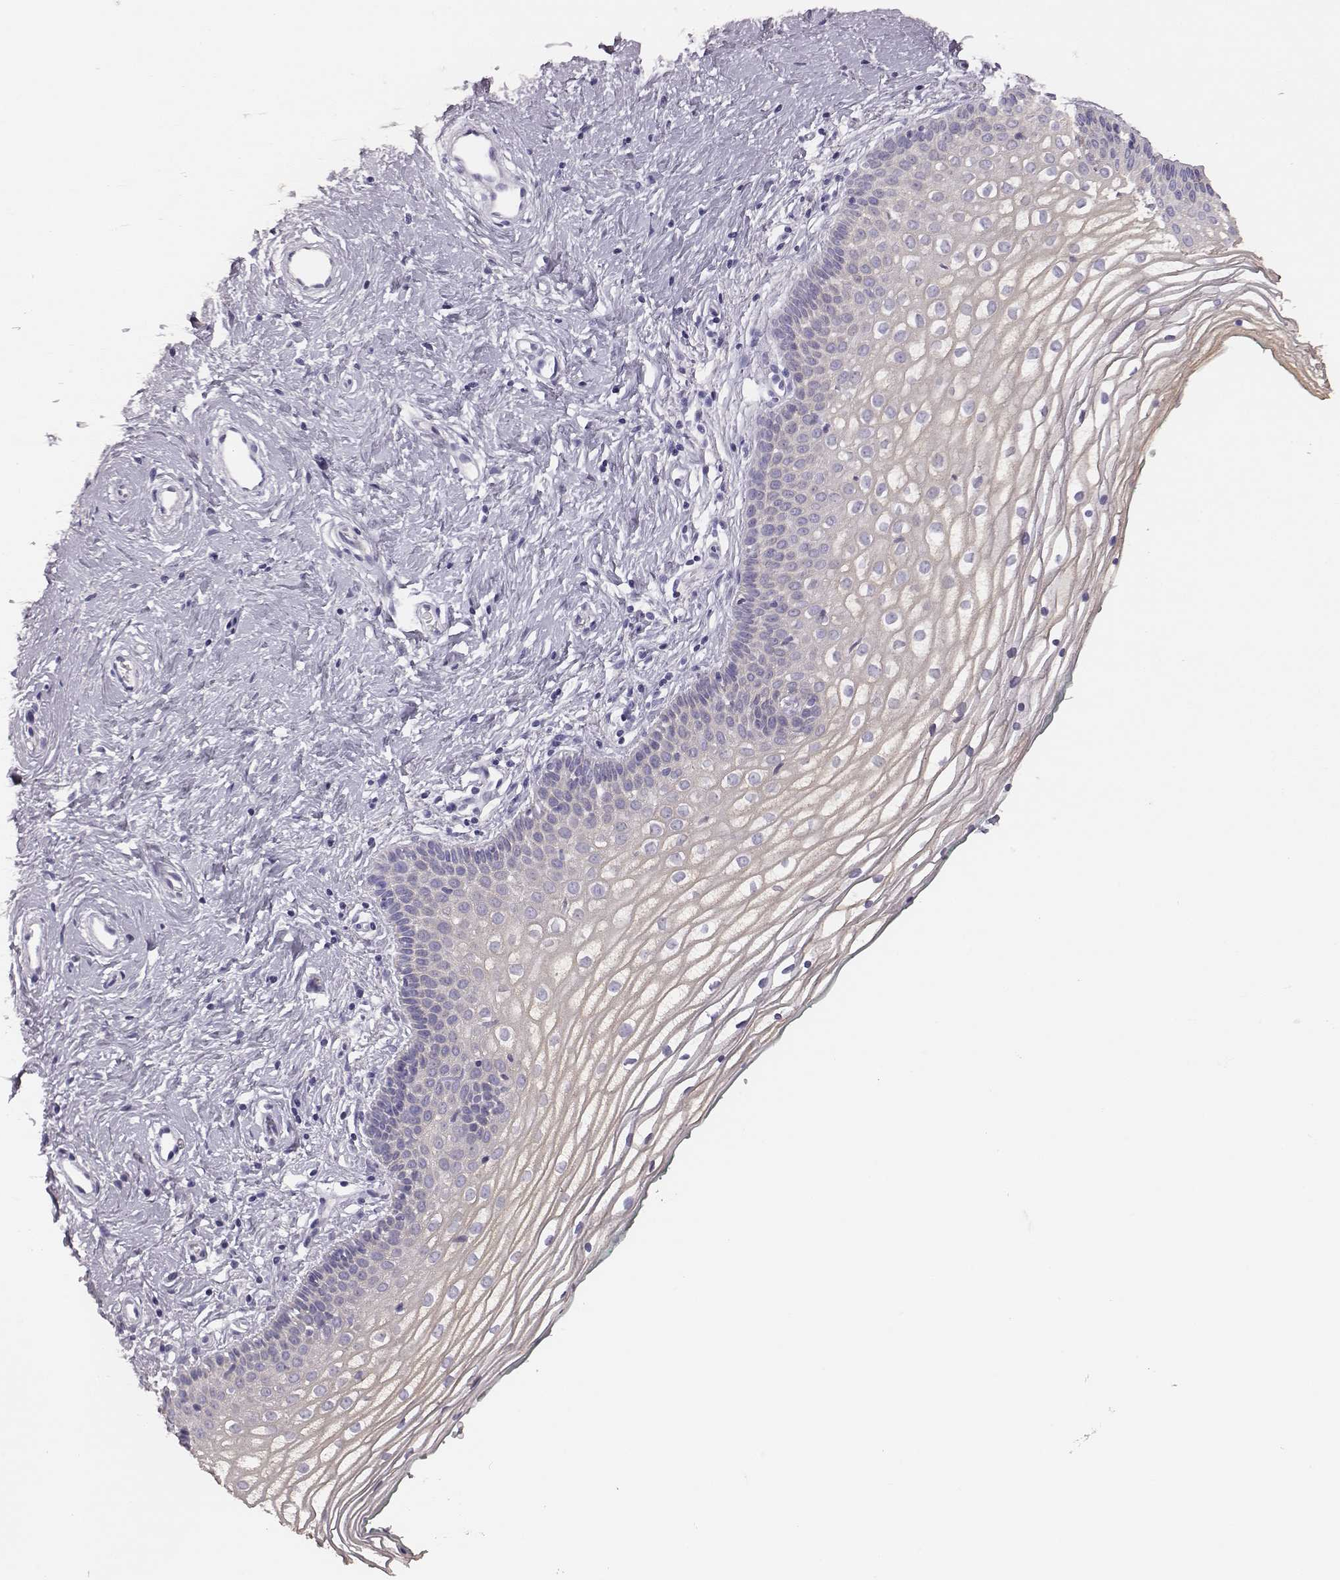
{"staining": {"intensity": "negative", "quantity": "none", "location": "none"}, "tissue": "vagina", "cell_type": "Squamous epithelial cells", "image_type": "normal", "snomed": [{"axis": "morphology", "description": "Normal tissue, NOS"}, {"axis": "topography", "description": "Vagina"}], "caption": "Immunohistochemistry micrograph of normal vagina: vagina stained with DAB (3,3'-diaminobenzidine) demonstrates no significant protein staining in squamous epithelial cells.", "gene": "ENSG00000290147", "patient": {"sex": "female", "age": 36}}